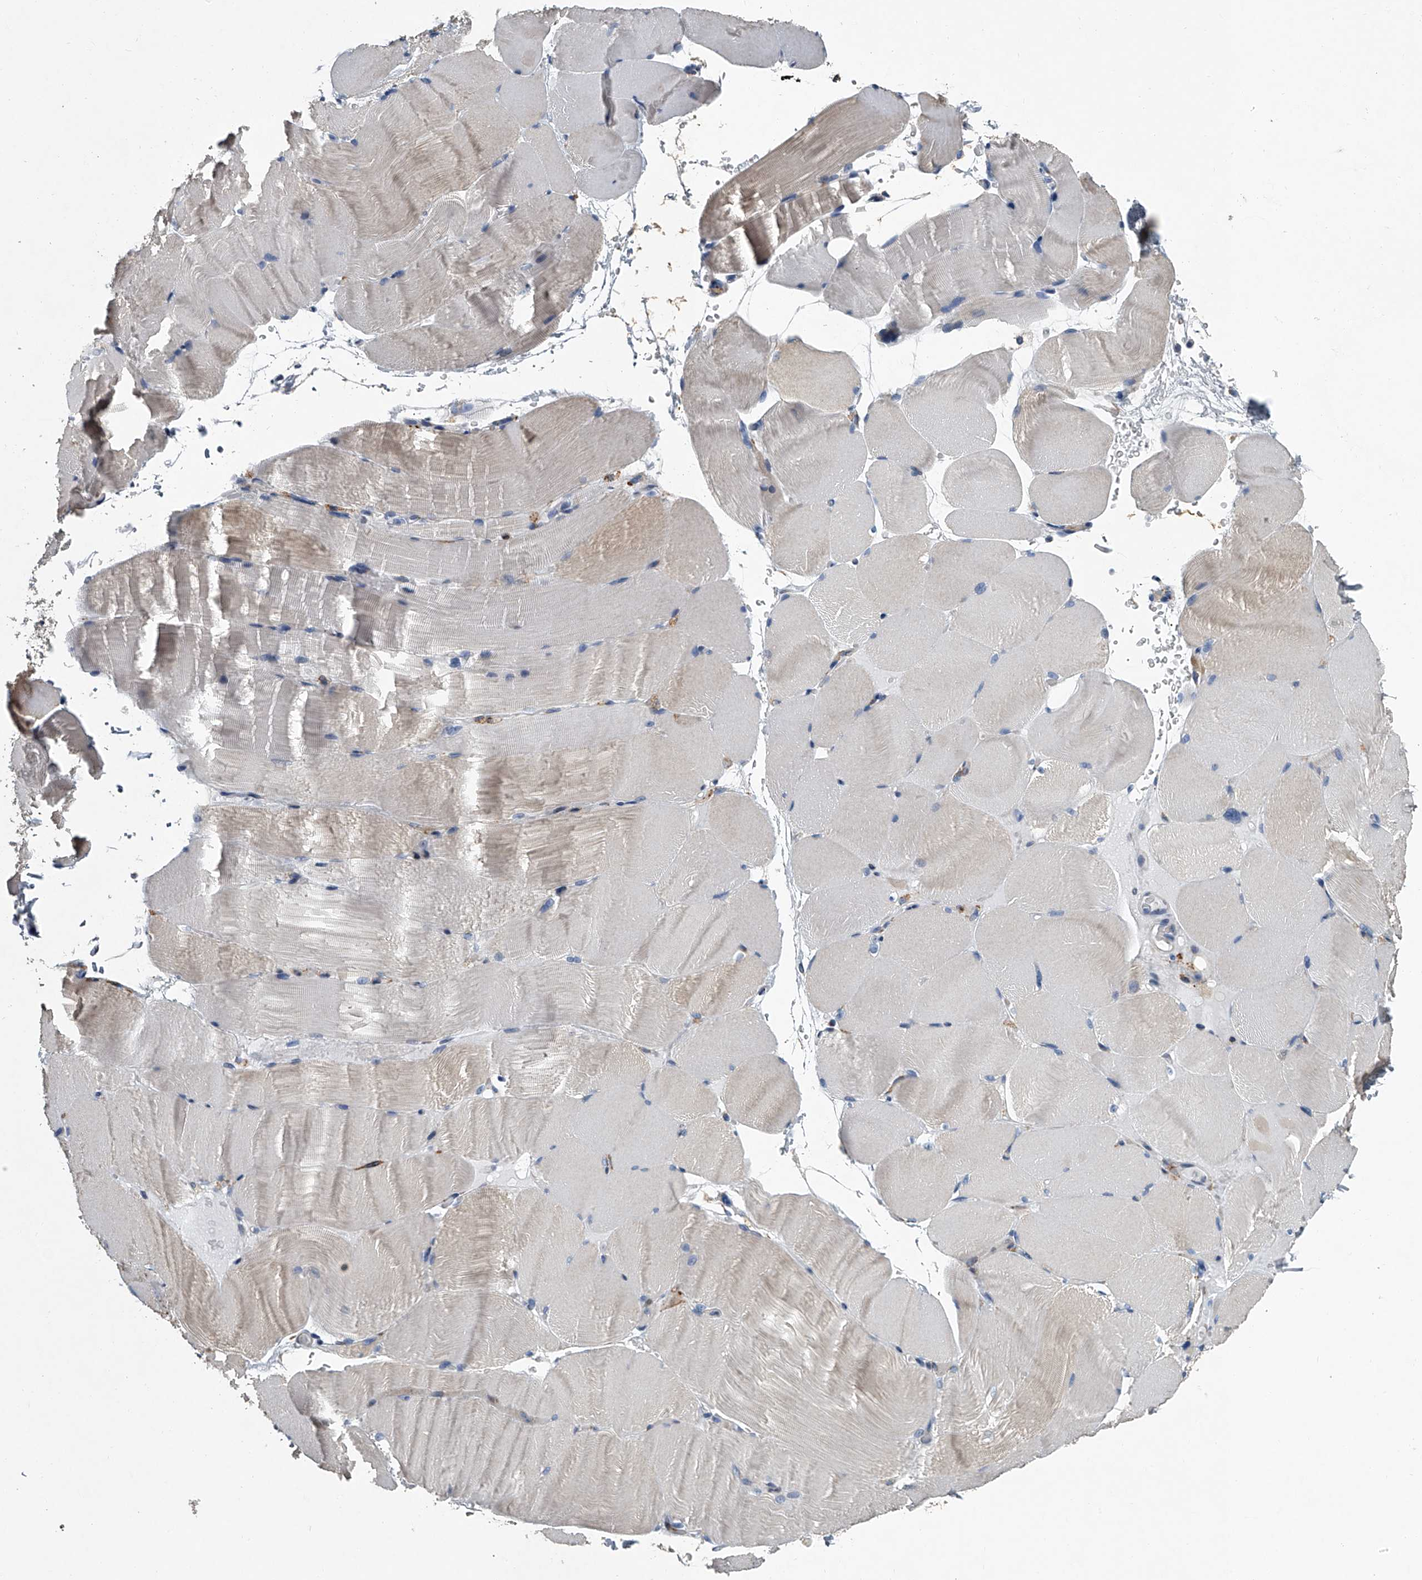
{"staining": {"intensity": "negative", "quantity": "none", "location": "none"}, "tissue": "skeletal muscle", "cell_type": "Myocytes", "image_type": "normal", "snomed": [{"axis": "morphology", "description": "Normal tissue, NOS"}, {"axis": "topography", "description": "Skeletal muscle"}, {"axis": "topography", "description": "Parathyroid gland"}], "caption": "This is an immunohistochemistry (IHC) image of benign human skeletal muscle. There is no staining in myocytes.", "gene": "TMEM63C", "patient": {"sex": "female", "age": 37}}